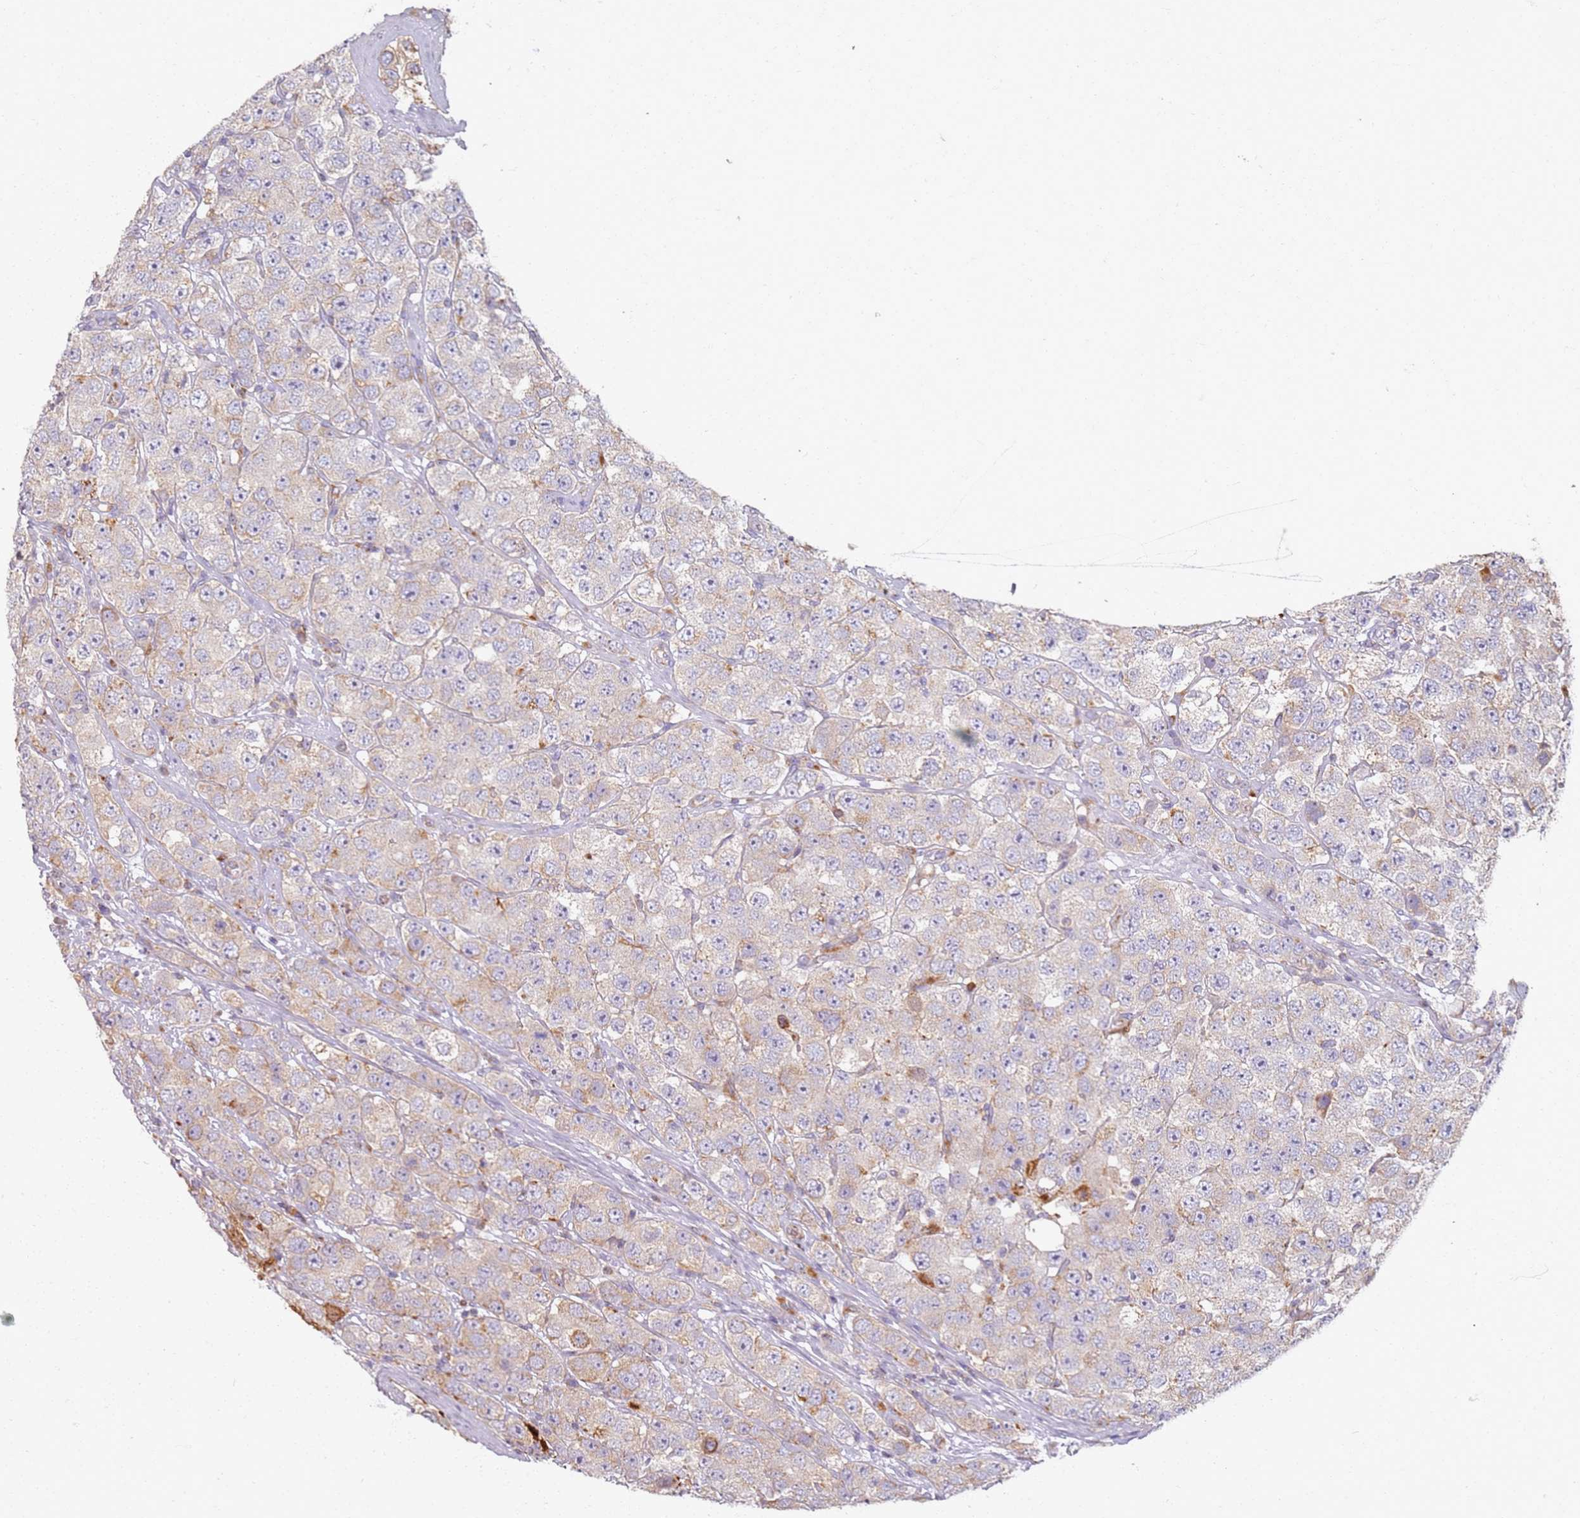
{"staining": {"intensity": "moderate", "quantity": "<25%", "location": "cytoplasmic/membranous"}, "tissue": "testis cancer", "cell_type": "Tumor cells", "image_type": "cancer", "snomed": [{"axis": "morphology", "description": "Seminoma, NOS"}, {"axis": "topography", "description": "Testis"}], "caption": "Testis seminoma stained with a brown dye shows moderate cytoplasmic/membranous positive positivity in about <25% of tumor cells.", "gene": "PROKR2", "patient": {"sex": "male", "age": 28}}